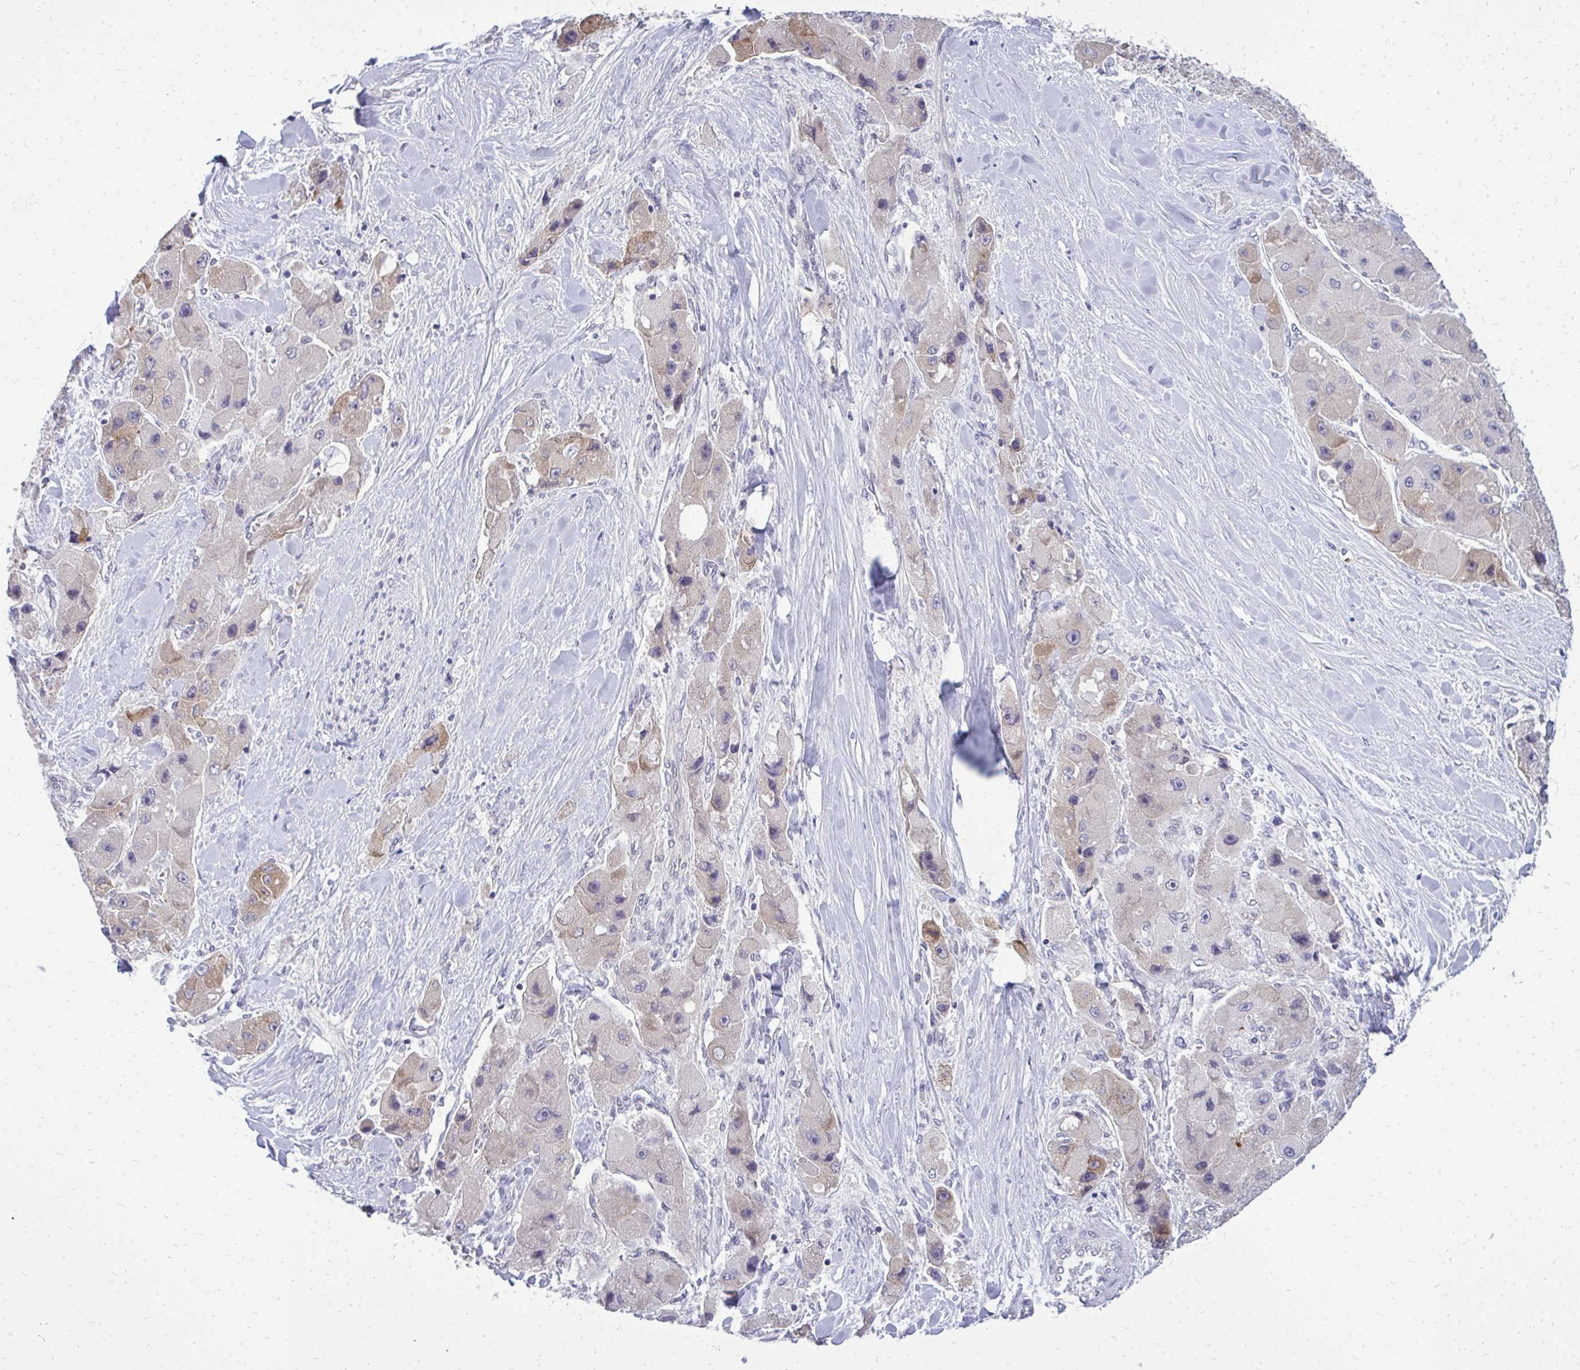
{"staining": {"intensity": "weak", "quantity": "<25%", "location": "cytoplasmic/membranous"}, "tissue": "liver cancer", "cell_type": "Tumor cells", "image_type": "cancer", "snomed": [{"axis": "morphology", "description": "Carcinoma, Hepatocellular, NOS"}, {"axis": "topography", "description": "Liver"}], "caption": "Liver cancer (hepatocellular carcinoma) was stained to show a protein in brown. There is no significant positivity in tumor cells.", "gene": "ACSL5", "patient": {"sex": "male", "age": 24}}